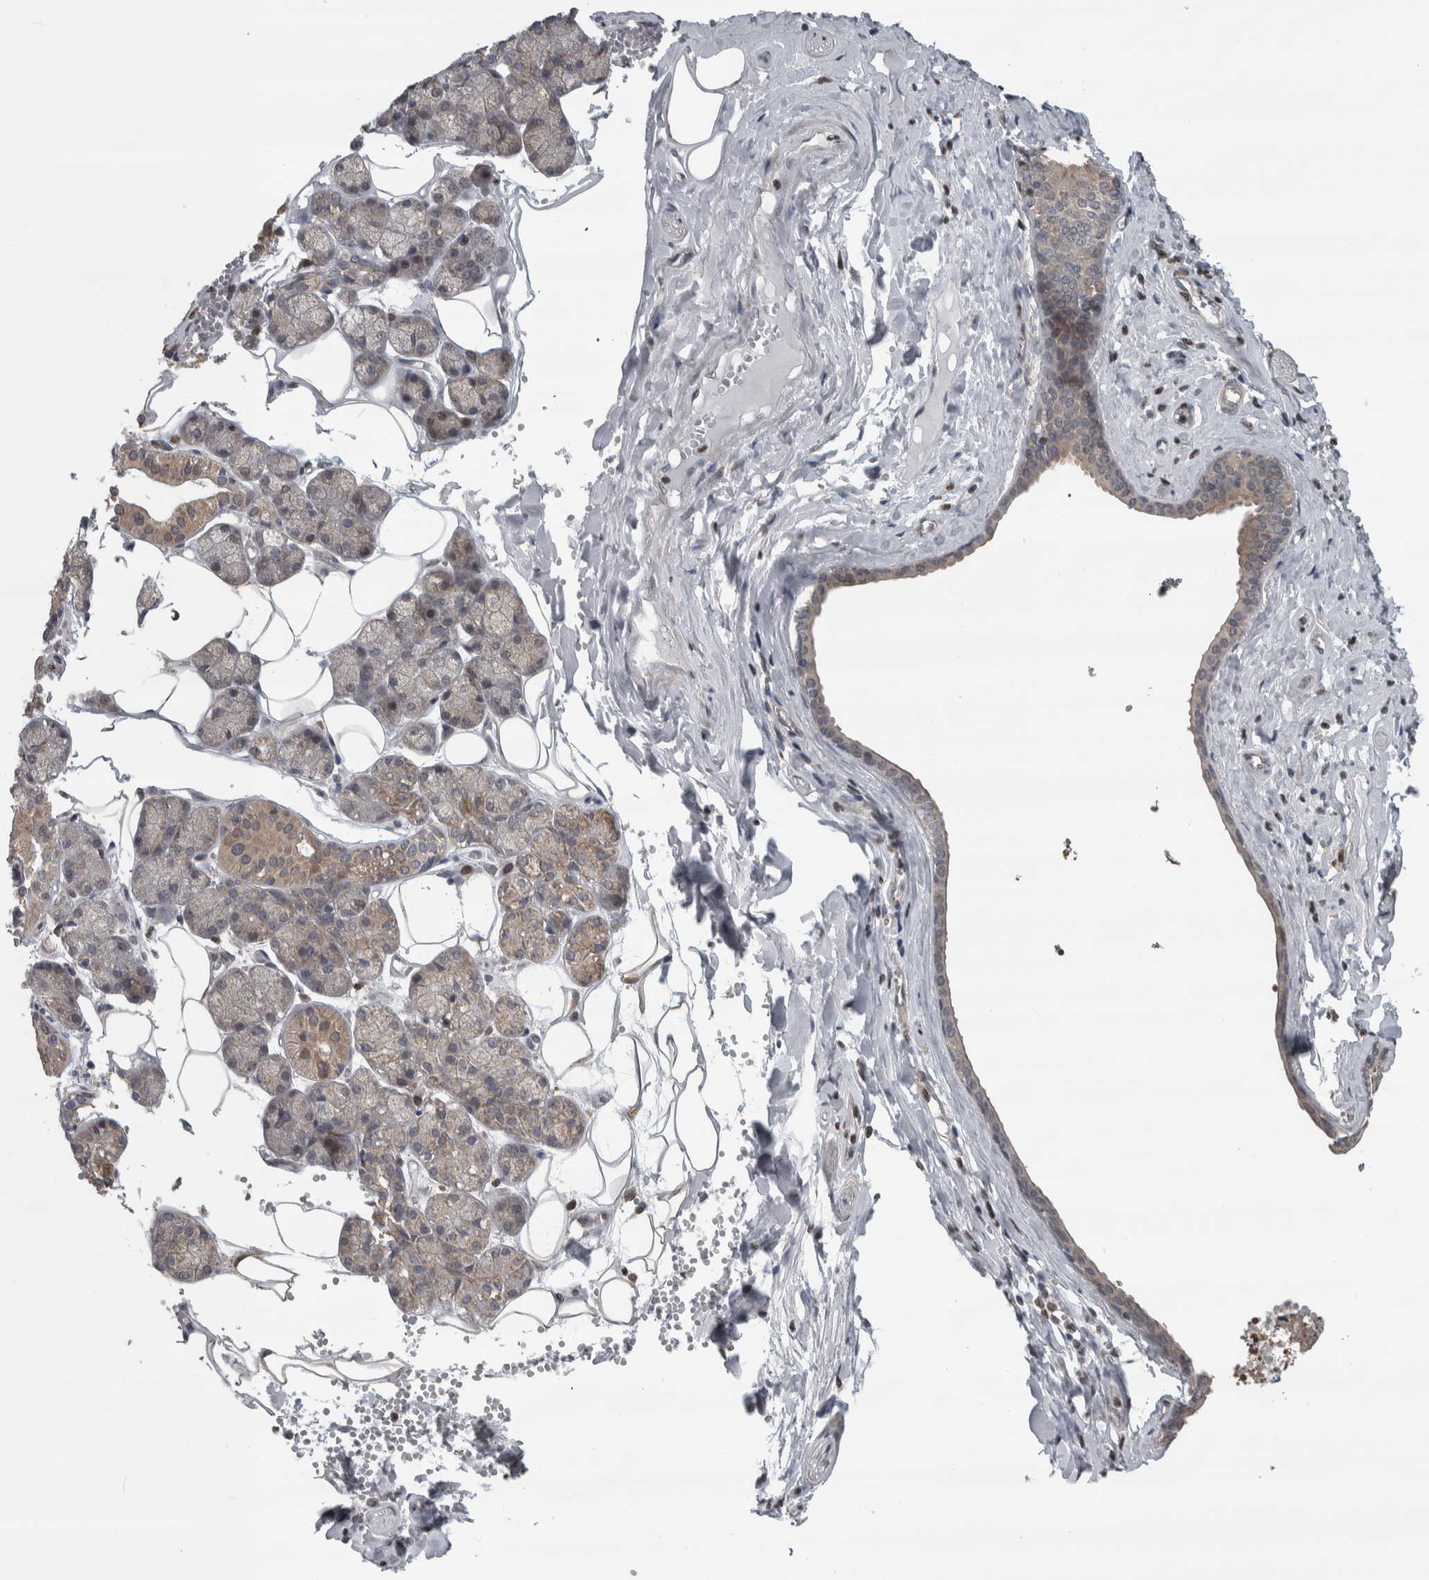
{"staining": {"intensity": "moderate", "quantity": "25%-75%", "location": "cytoplasmic/membranous"}, "tissue": "salivary gland", "cell_type": "Glandular cells", "image_type": "normal", "snomed": [{"axis": "morphology", "description": "Normal tissue, NOS"}, {"axis": "topography", "description": "Salivary gland"}], "caption": "Brown immunohistochemical staining in normal human salivary gland shows moderate cytoplasmic/membranous positivity in approximately 25%-75% of glandular cells. (DAB (3,3'-diaminobenzidine) IHC with brightfield microscopy, high magnification).", "gene": "CWC27", "patient": {"sex": "male", "age": 62}}